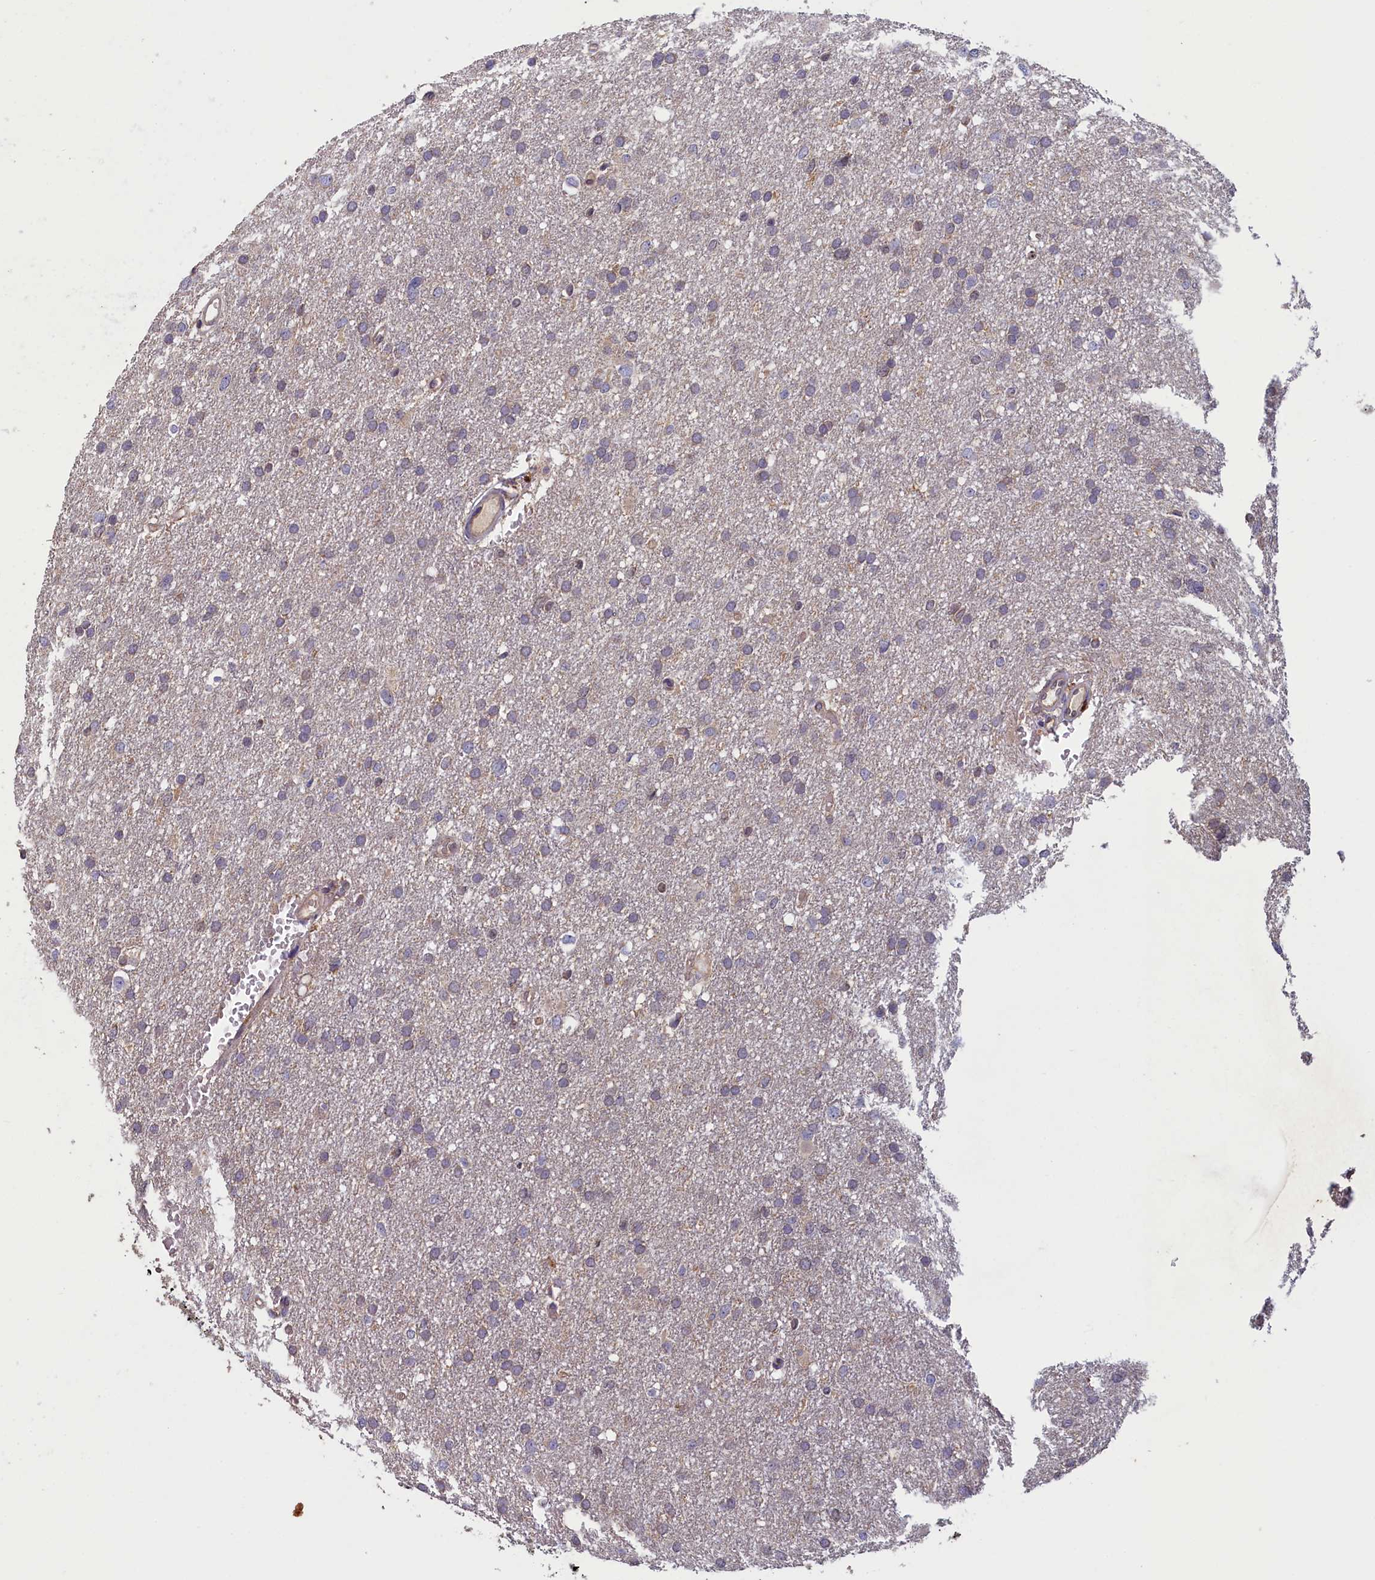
{"staining": {"intensity": "negative", "quantity": "none", "location": "none"}, "tissue": "glioma", "cell_type": "Tumor cells", "image_type": "cancer", "snomed": [{"axis": "morphology", "description": "Glioma, malignant, High grade"}, {"axis": "topography", "description": "Cerebral cortex"}], "caption": "Protein analysis of glioma displays no significant positivity in tumor cells.", "gene": "NUBP1", "patient": {"sex": "female", "age": 36}}